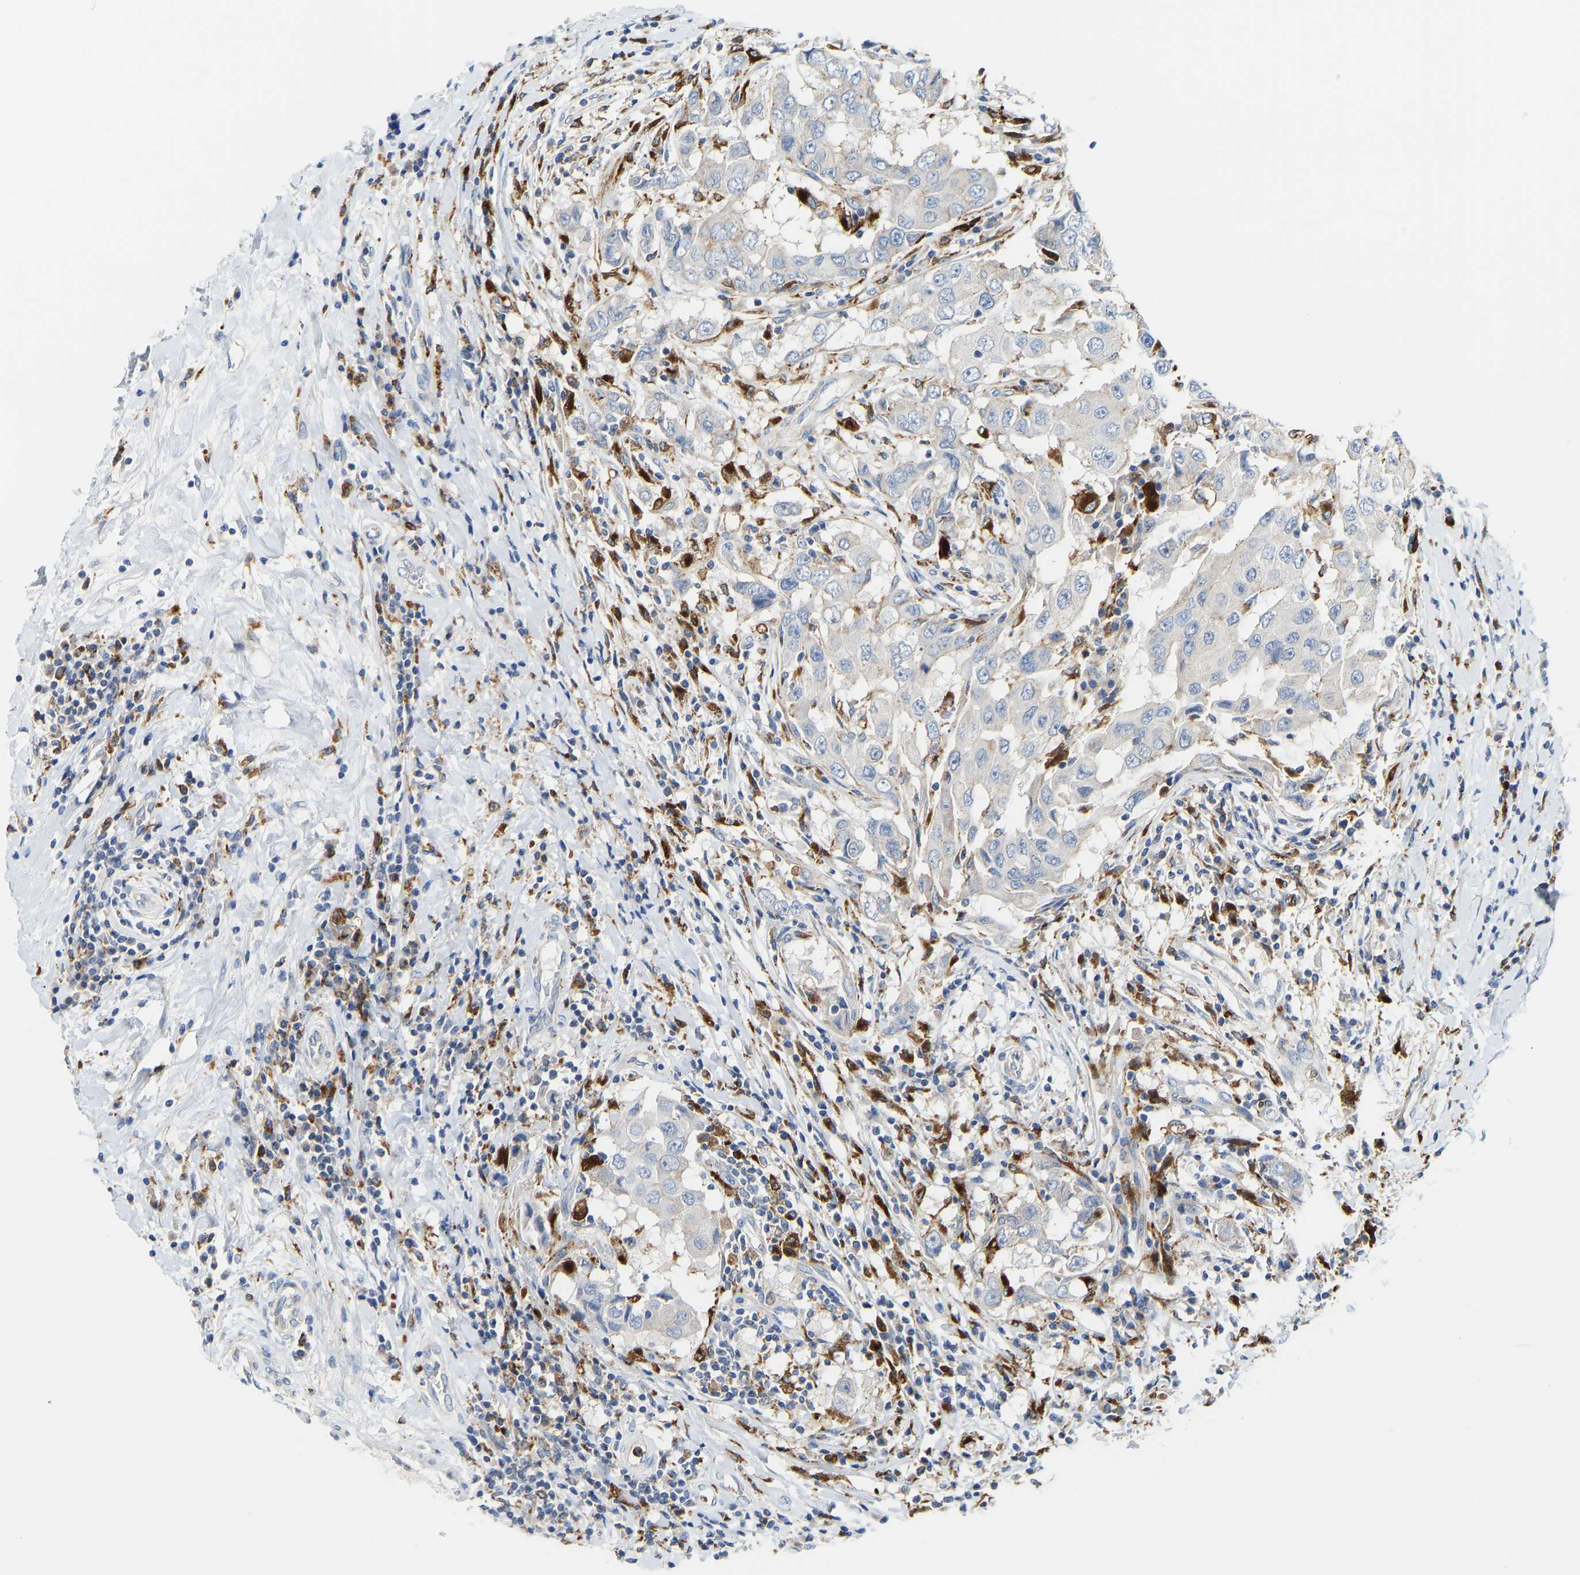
{"staining": {"intensity": "negative", "quantity": "none", "location": "none"}, "tissue": "breast cancer", "cell_type": "Tumor cells", "image_type": "cancer", "snomed": [{"axis": "morphology", "description": "Duct carcinoma"}, {"axis": "topography", "description": "Breast"}], "caption": "A high-resolution photomicrograph shows IHC staining of breast infiltrating ductal carcinoma, which exhibits no significant expression in tumor cells. (DAB IHC, high magnification).", "gene": "ATP6V1E1", "patient": {"sex": "female", "age": 27}}